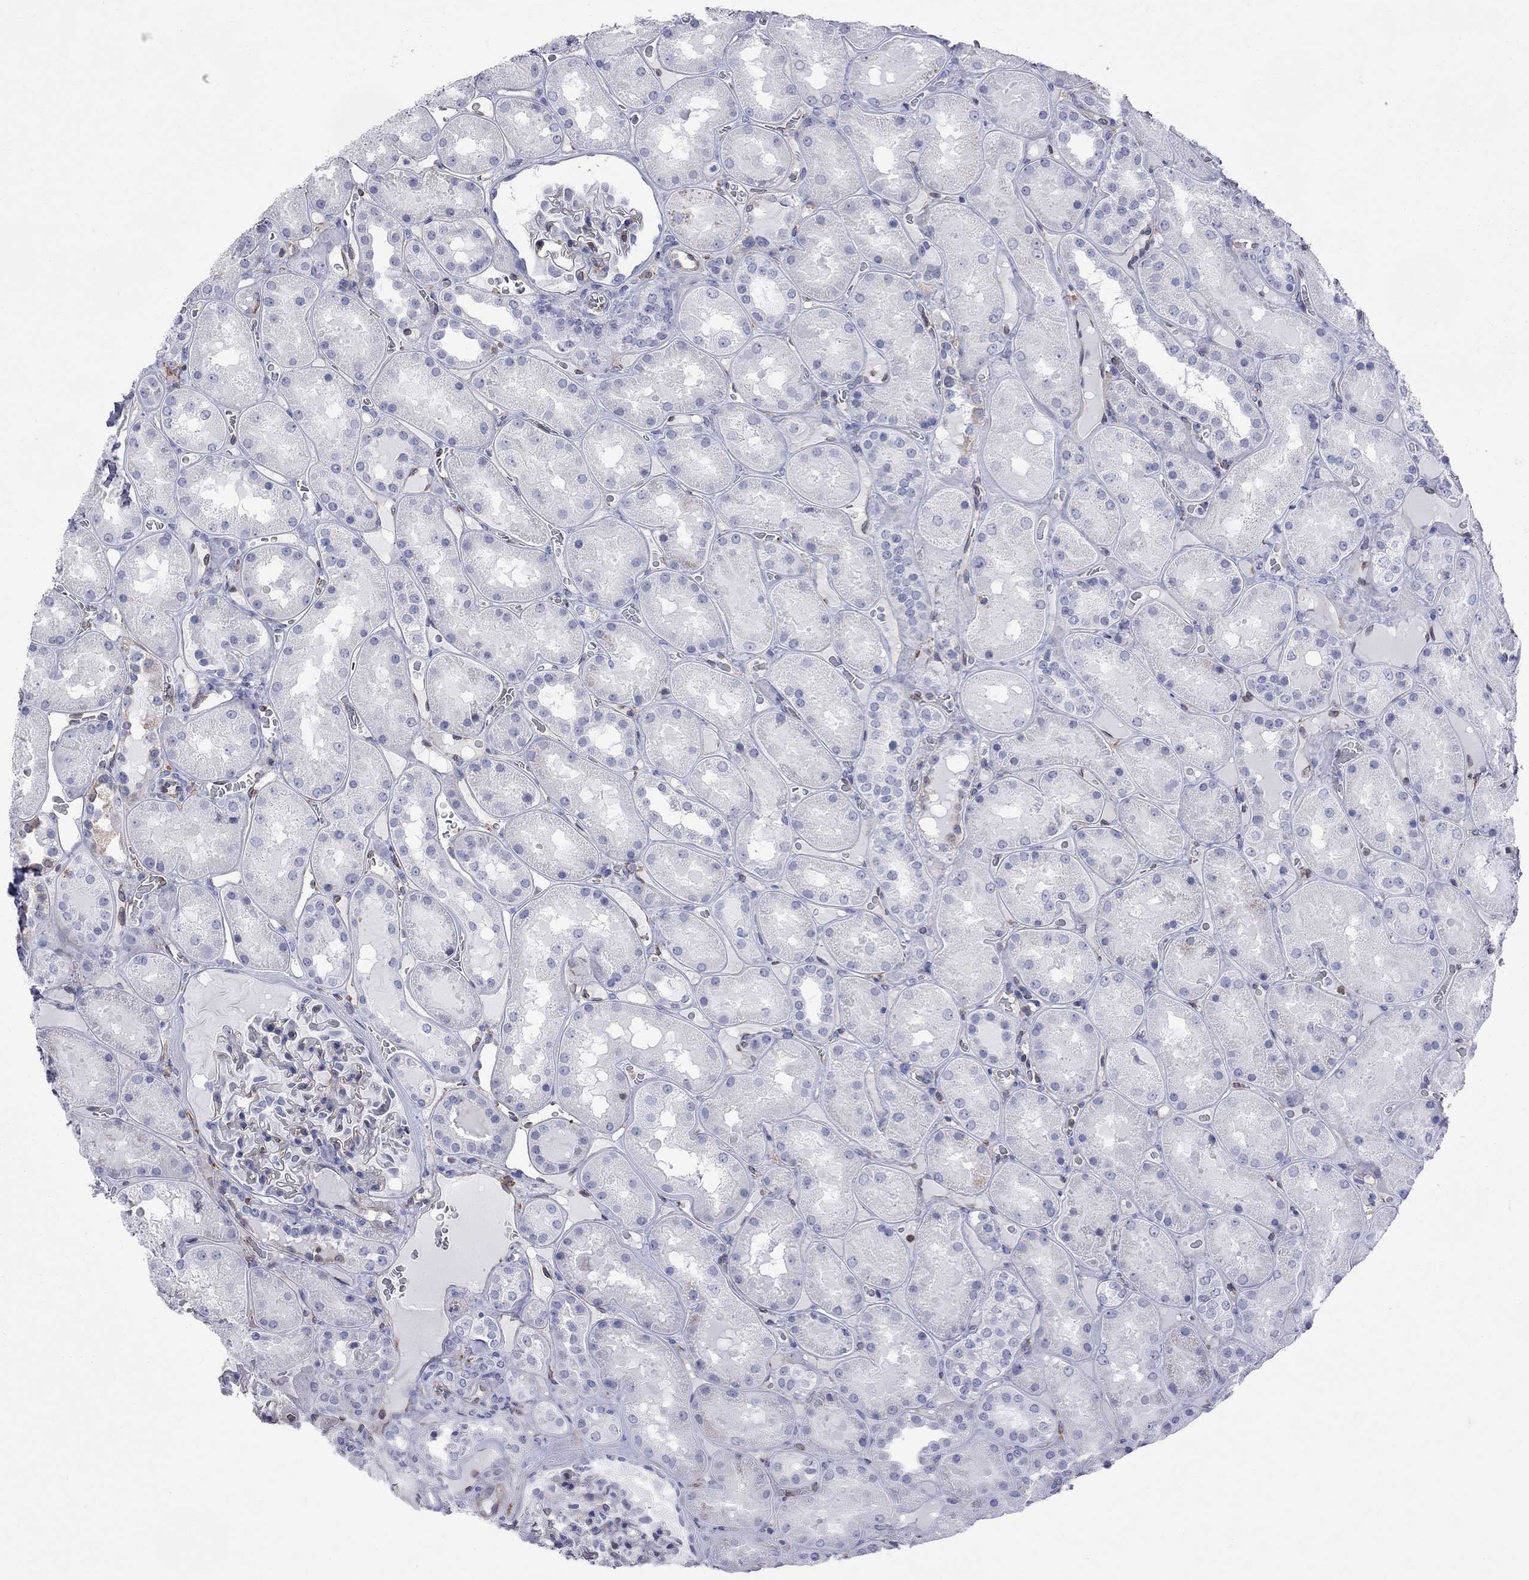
{"staining": {"intensity": "negative", "quantity": "none", "location": "none"}, "tissue": "kidney", "cell_type": "Cells in glomeruli", "image_type": "normal", "snomed": [{"axis": "morphology", "description": "Normal tissue, NOS"}, {"axis": "topography", "description": "Kidney"}], "caption": "This is a photomicrograph of immunohistochemistry staining of normal kidney, which shows no expression in cells in glomeruli.", "gene": "ABI3", "patient": {"sex": "male", "age": 73}}